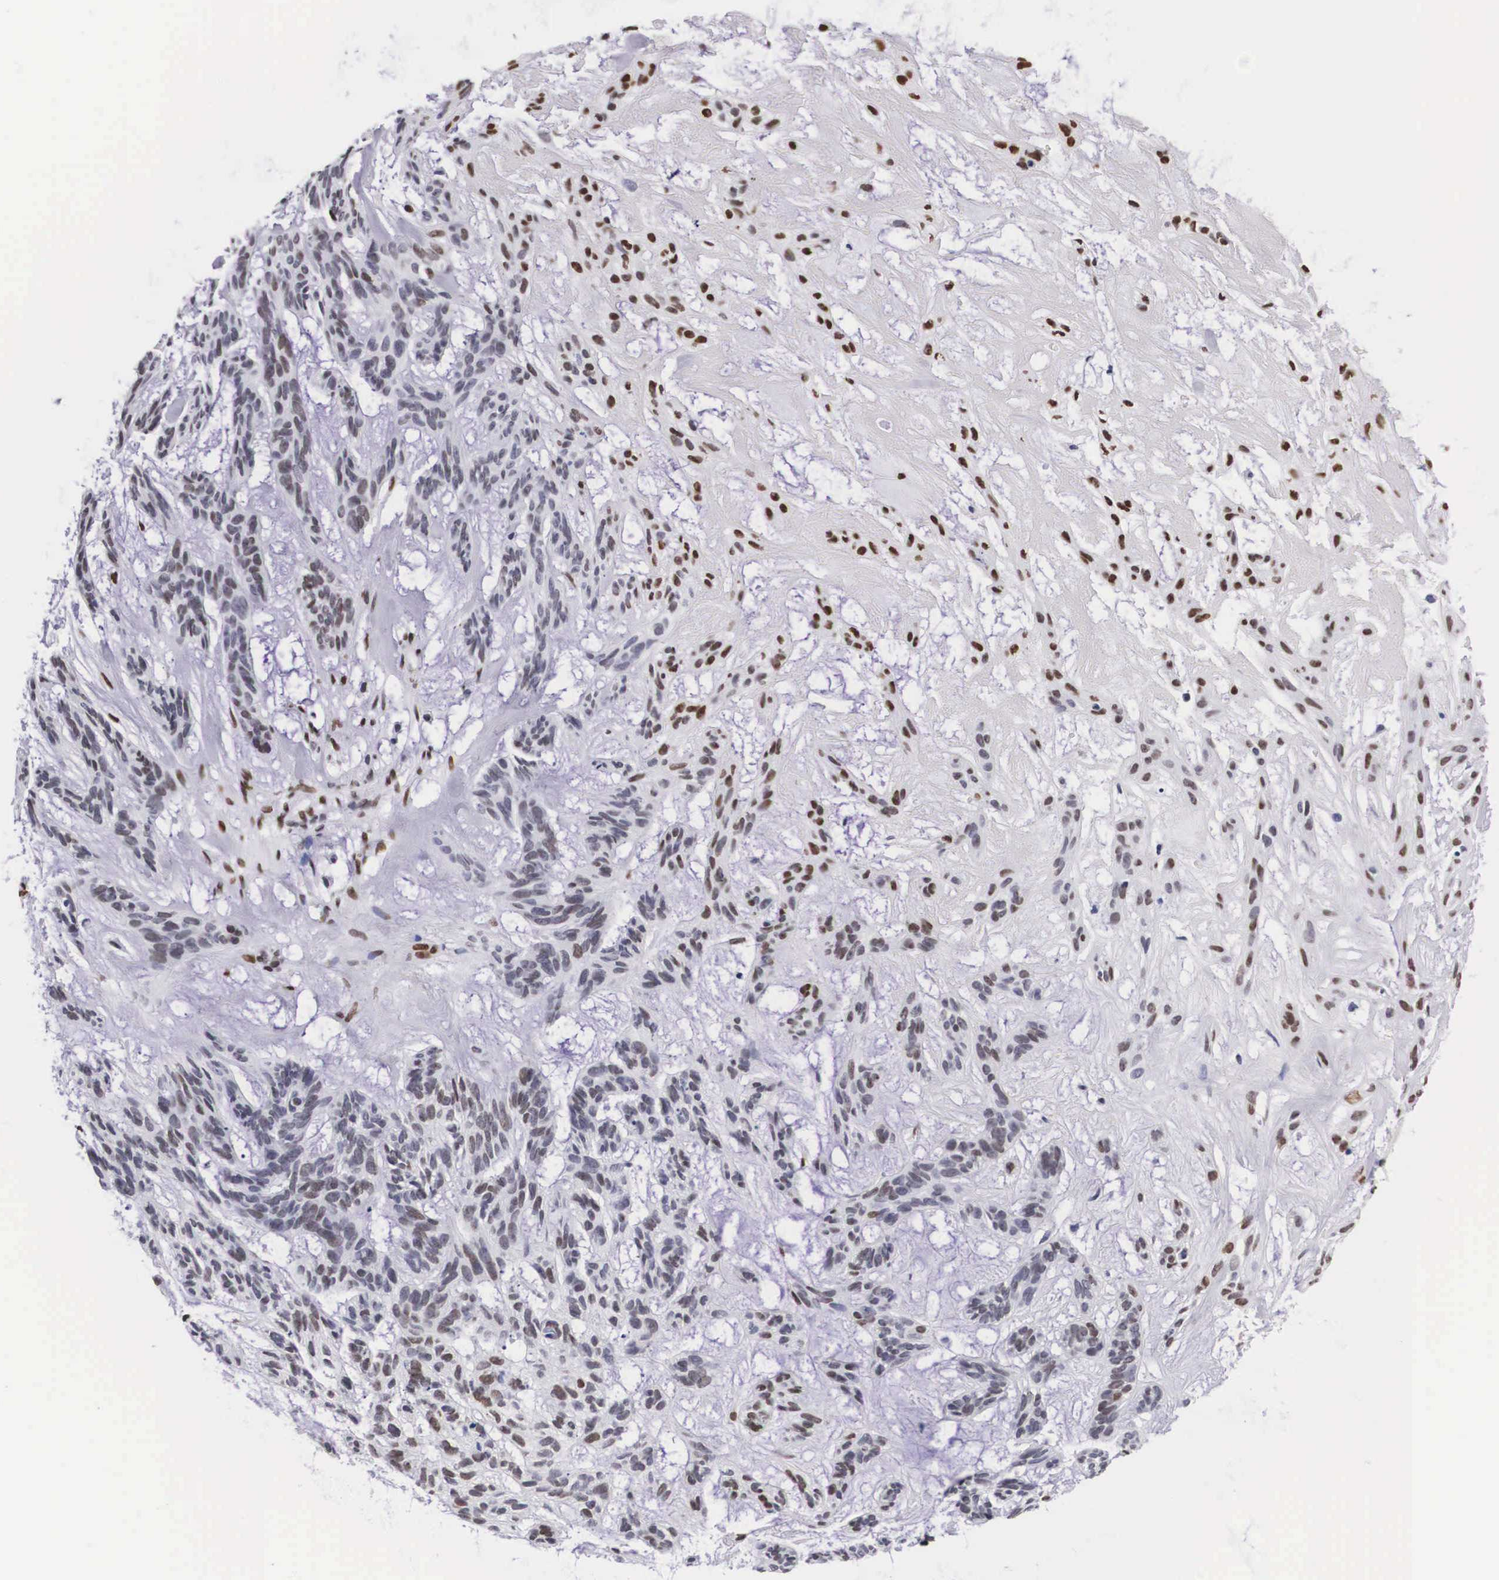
{"staining": {"intensity": "moderate", "quantity": "25%-75%", "location": "nuclear"}, "tissue": "skin cancer", "cell_type": "Tumor cells", "image_type": "cancer", "snomed": [{"axis": "morphology", "description": "Basal cell carcinoma"}, {"axis": "topography", "description": "Skin"}], "caption": "IHC of skin basal cell carcinoma demonstrates medium levels of moderate nuclear expression in approximately 25%-75% of tumor cells.", "gene": "KHDRBS3", "patient": {"sex": "male", "age": 75}}